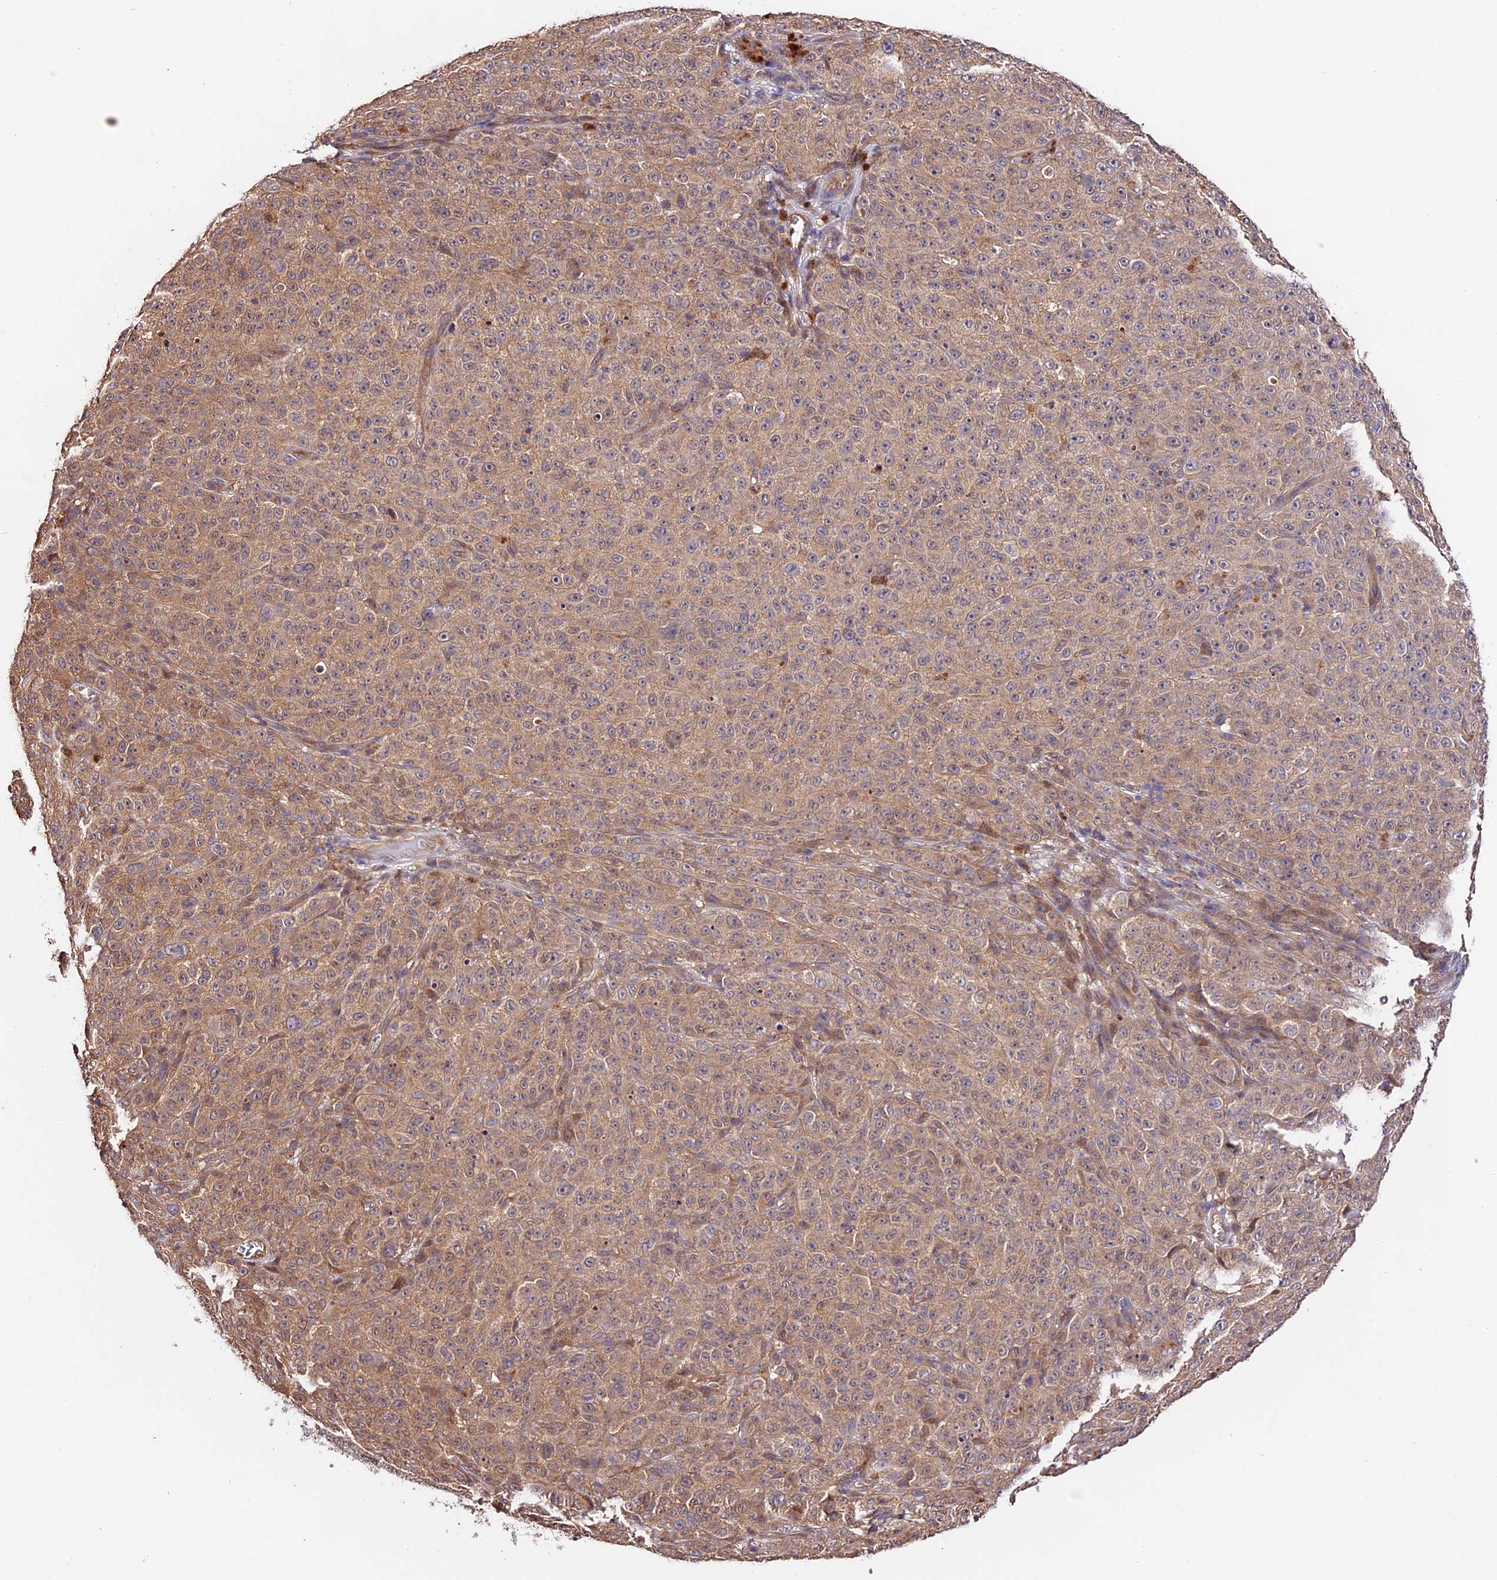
{"staining": {"intensity": "weak", "quantity": ">75%", "location": "cytoplasmic/membranous"}, "tissue": "melanoma", "cell_type": "Tumor cells", "image_type": "cancer", "snomed": [{"axis": "morphology", "description": "Malignant melanoma, NOS"}, {"axis": "topography", "description": "Skin"}], "caption": "High-magnification brightfield microscopy of malignant melanoma stained with DAB (3,3'-diaminobenzidine) (brown) and counterstained with hematoxylin (blue). tumor cells exhibit weak cytoplasmic/membranous staining is seen in about>75% of cells. (Stains: DAB in brown, nuclei in blue, Microscopy: brightfield microscopy at high magnification).", "gene": "CES3", "patient": {"sex": "female", "age": 82}}